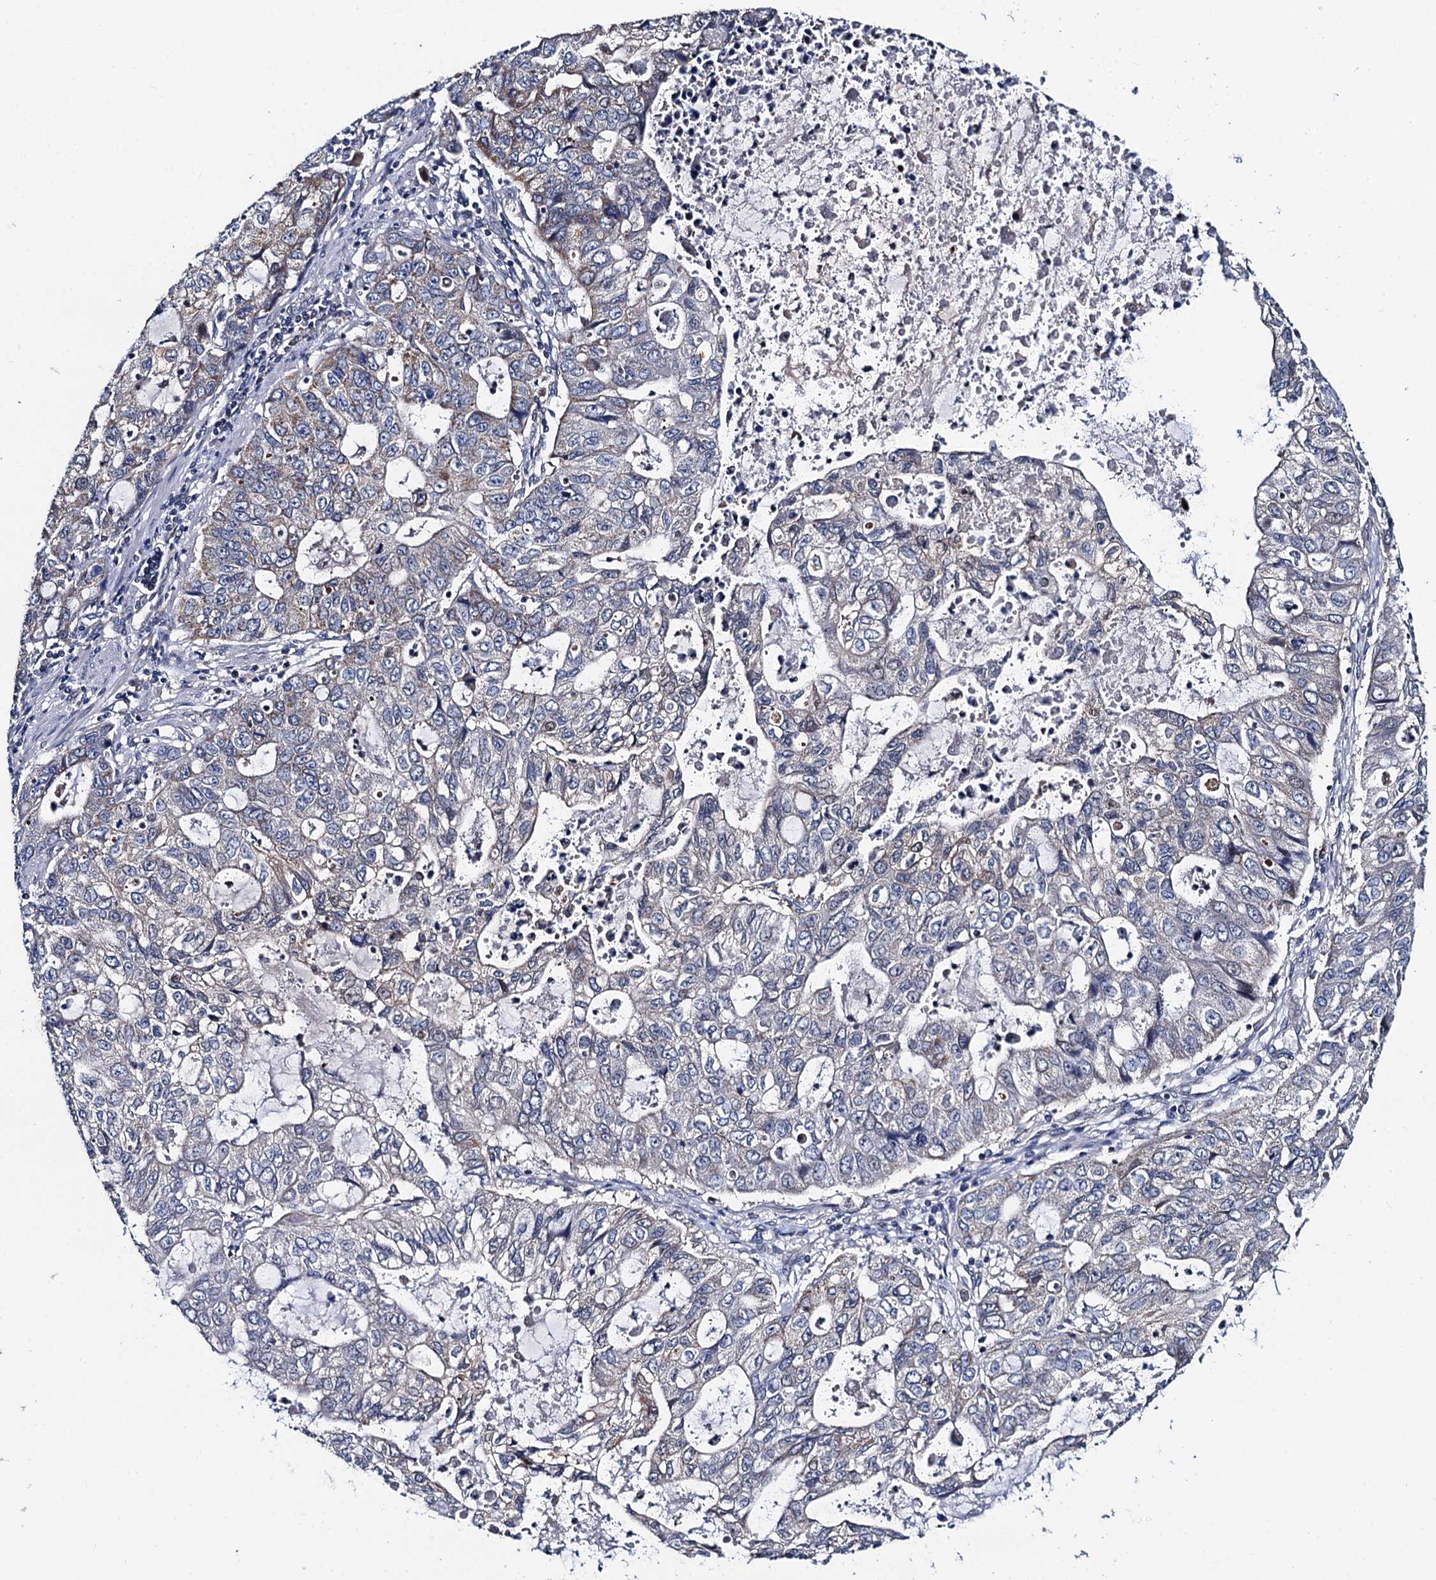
{"staining": {"intensity": "weak", "quantity": "<25%", "location": "cytoplasmic/membranous"}, "tissue": "stomach cancer", "cell_type": "Tumor cells", "image_type": "cancer", "snomed": [{"axis": "morphology", "description": "Adenocarcinoma, NOS"}, {"axis": "topography", "description": "Stomach, upper"}], "caption": "A photomicrograph of human stomach adenocarcinoma is negative for staining in tumor cells.", "gene": "PTCD3", "patient": {"sex": "female", "age": 52}}